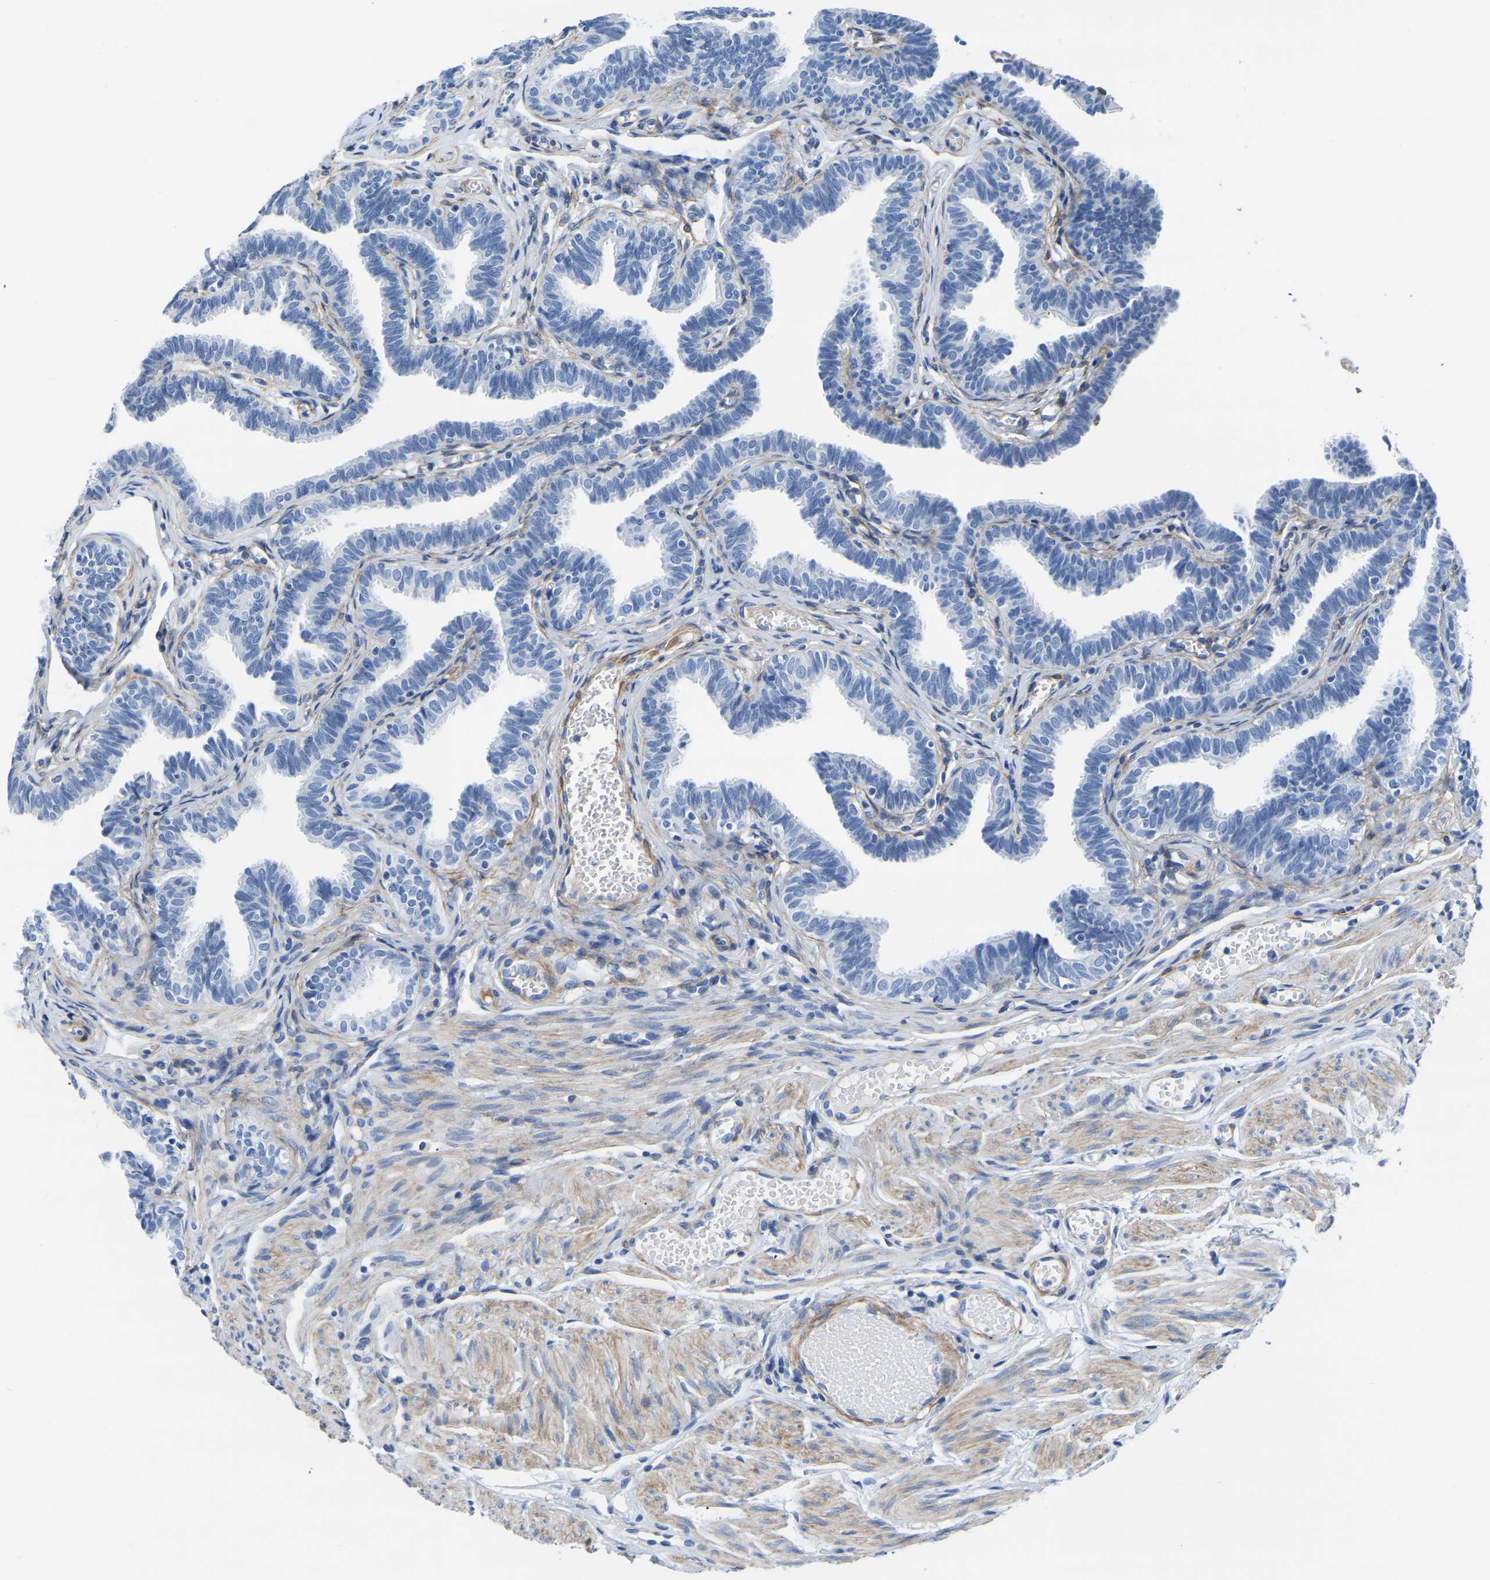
{"staining": {"intensity": "negative", "quantity": "none", "location": "none"}, "tissue": "fallopian tube", "cell_type": "Glandular cells", "image_type": "normal", "snomed": [{"axis": "morphology", "description": "Normal tissue, NOS"}, {"axis": "topography", "description": "Fallopian tube"}, {"axis": "topography", "description": "Ovary"}], "caption": "Immunohistochemistry image of benign human fallopian tube stained for a protein (brown), which demonstrates no expression in glandular cells.", "gene": "SLC45A3", "patient": {"sex": "female", "age": 23}}